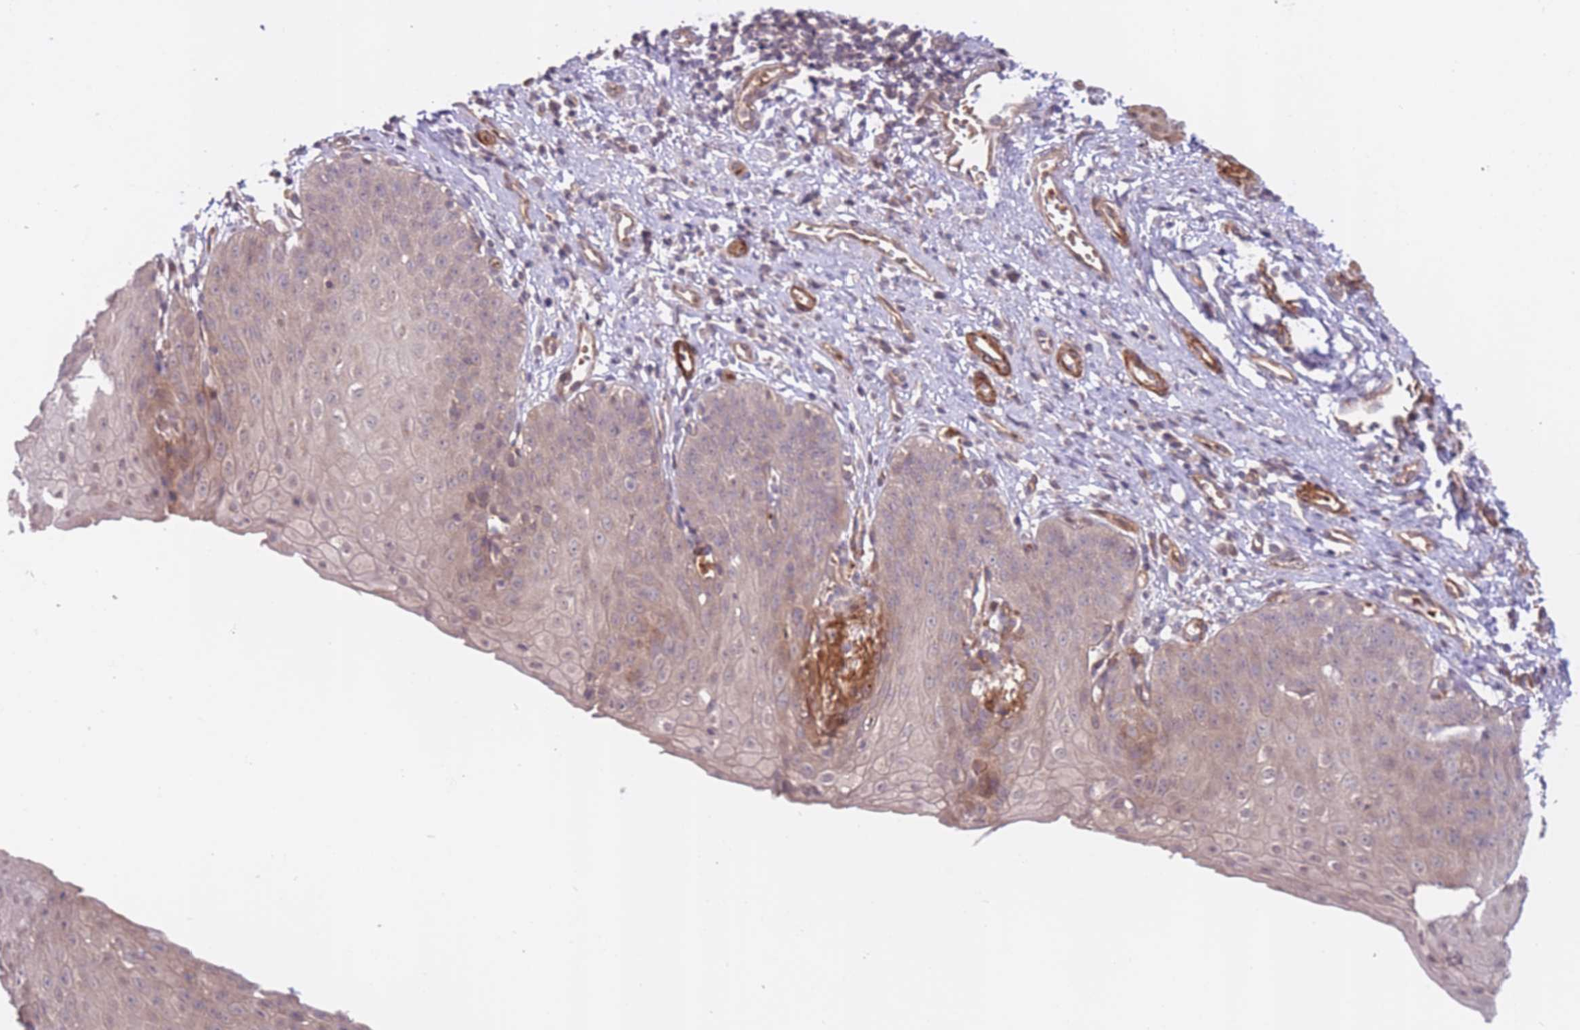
{"staining": {"intensity": "weak", "quantity": "<25%", "location": "nuclear"}, "tissue": "esophagus", "cell_type": "Squamous epithelial cells", "image_type": "normal", "snomed": [{"axis": "morphology", "description": "Normal tissue, NOS"}, {"axis": "topography", "description": "Esophagus"}], "caption": "This is a micrograph of IHC staining of normal esophagus, which shows no positivity in squamous epithelial cells.", "gene": "FUT3", "patient": {"sex": "male", "age": 71}}